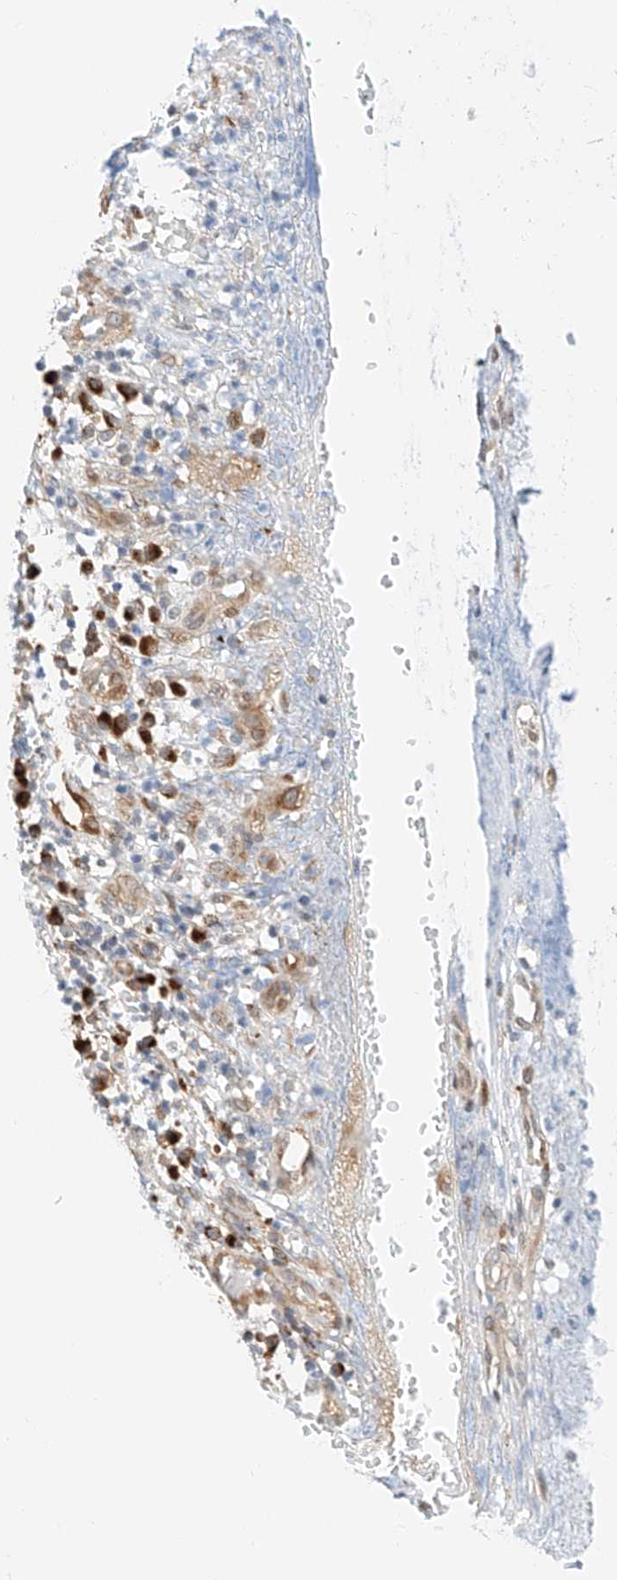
{"staining": {"intensity": "negative", "quantity": "none", "location": "none"}, "tissue": "soft tissue", "cell_type": "Fibroblasts", "image_type": "normal", "snomed": [{"axis": "morphology", "description": "Normal tissue, NOS"}, {"axis": "morphology", "description": "Basal cell carcinoma"}, {"axis": "topography", "description": "Cartilage tissue"}, {"axis": "topography", "description": "Nasopharynx"}, {"axis": "topography", "description": "Oral tissue"}], "caption": "IHC of unremarkable human soft tissue shows no expression in fibroblasts.", "gene": "CARMIL1", "patient": {"sex": "female", "age": 77}}